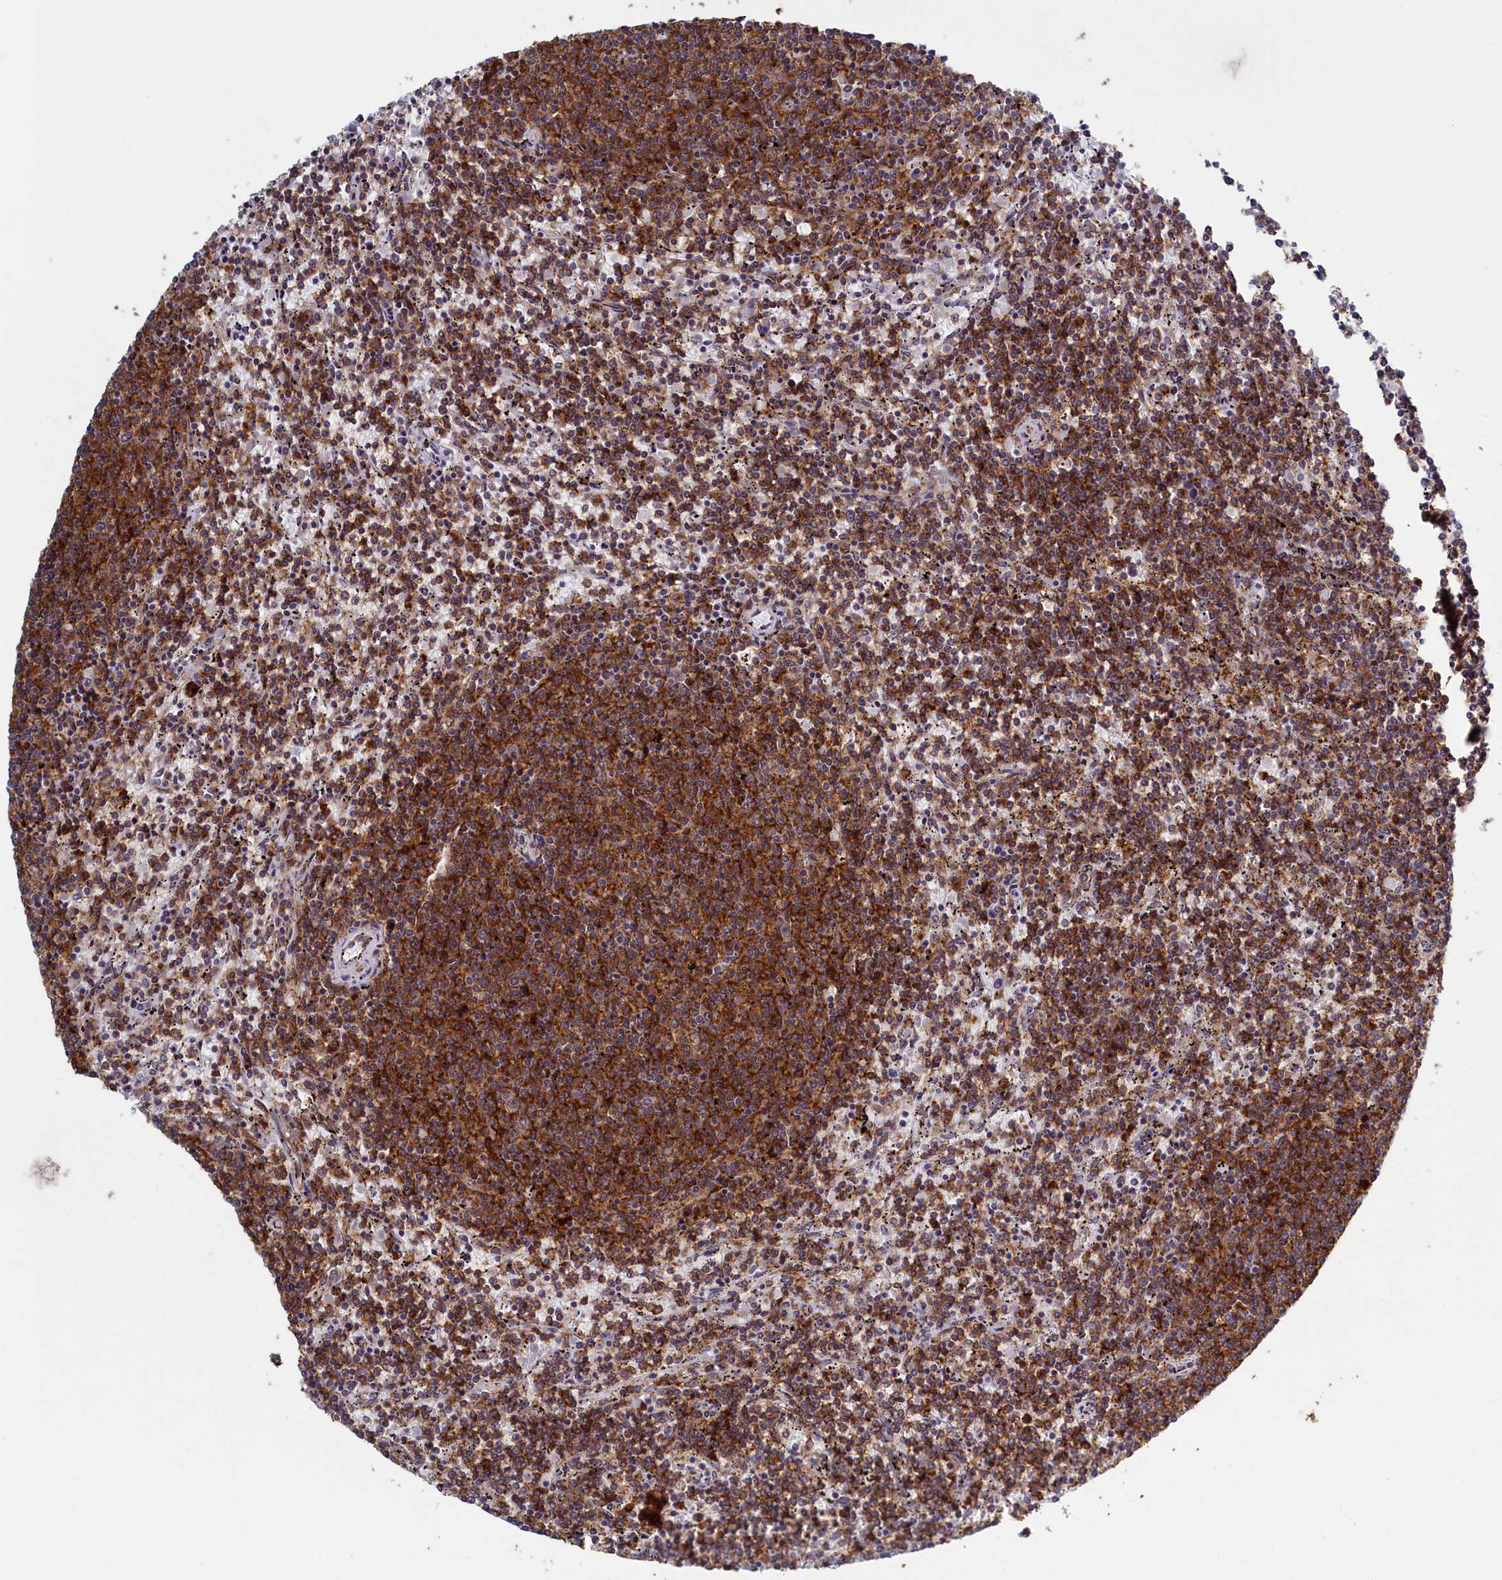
{"staining": {"intensity": "moderate", "quantity": ">75%", "location": "cytoplasmic/membranous"}, "tissue": "lymphoma", "cell_type": "Tumor cells", "image_type": "cancer", "snomed": [{"axis": "morphology", "description": "Malignant lymphoma, non-Hodgkin's type, Low grade"}, {"axis": "topography", "description": "Spleen"}], "caption": "Immunohistochemistry micrograph of low-grade malignant lymphoma, non-Hodgkin's type stained for a protein (brown), which exhibits medium levels of moderate cytoplasmic/membranous positivity in approximately >75% of tumor cells.", "gene": "ATF7IP2", "patient": {"sex": "female", "age": 50}}